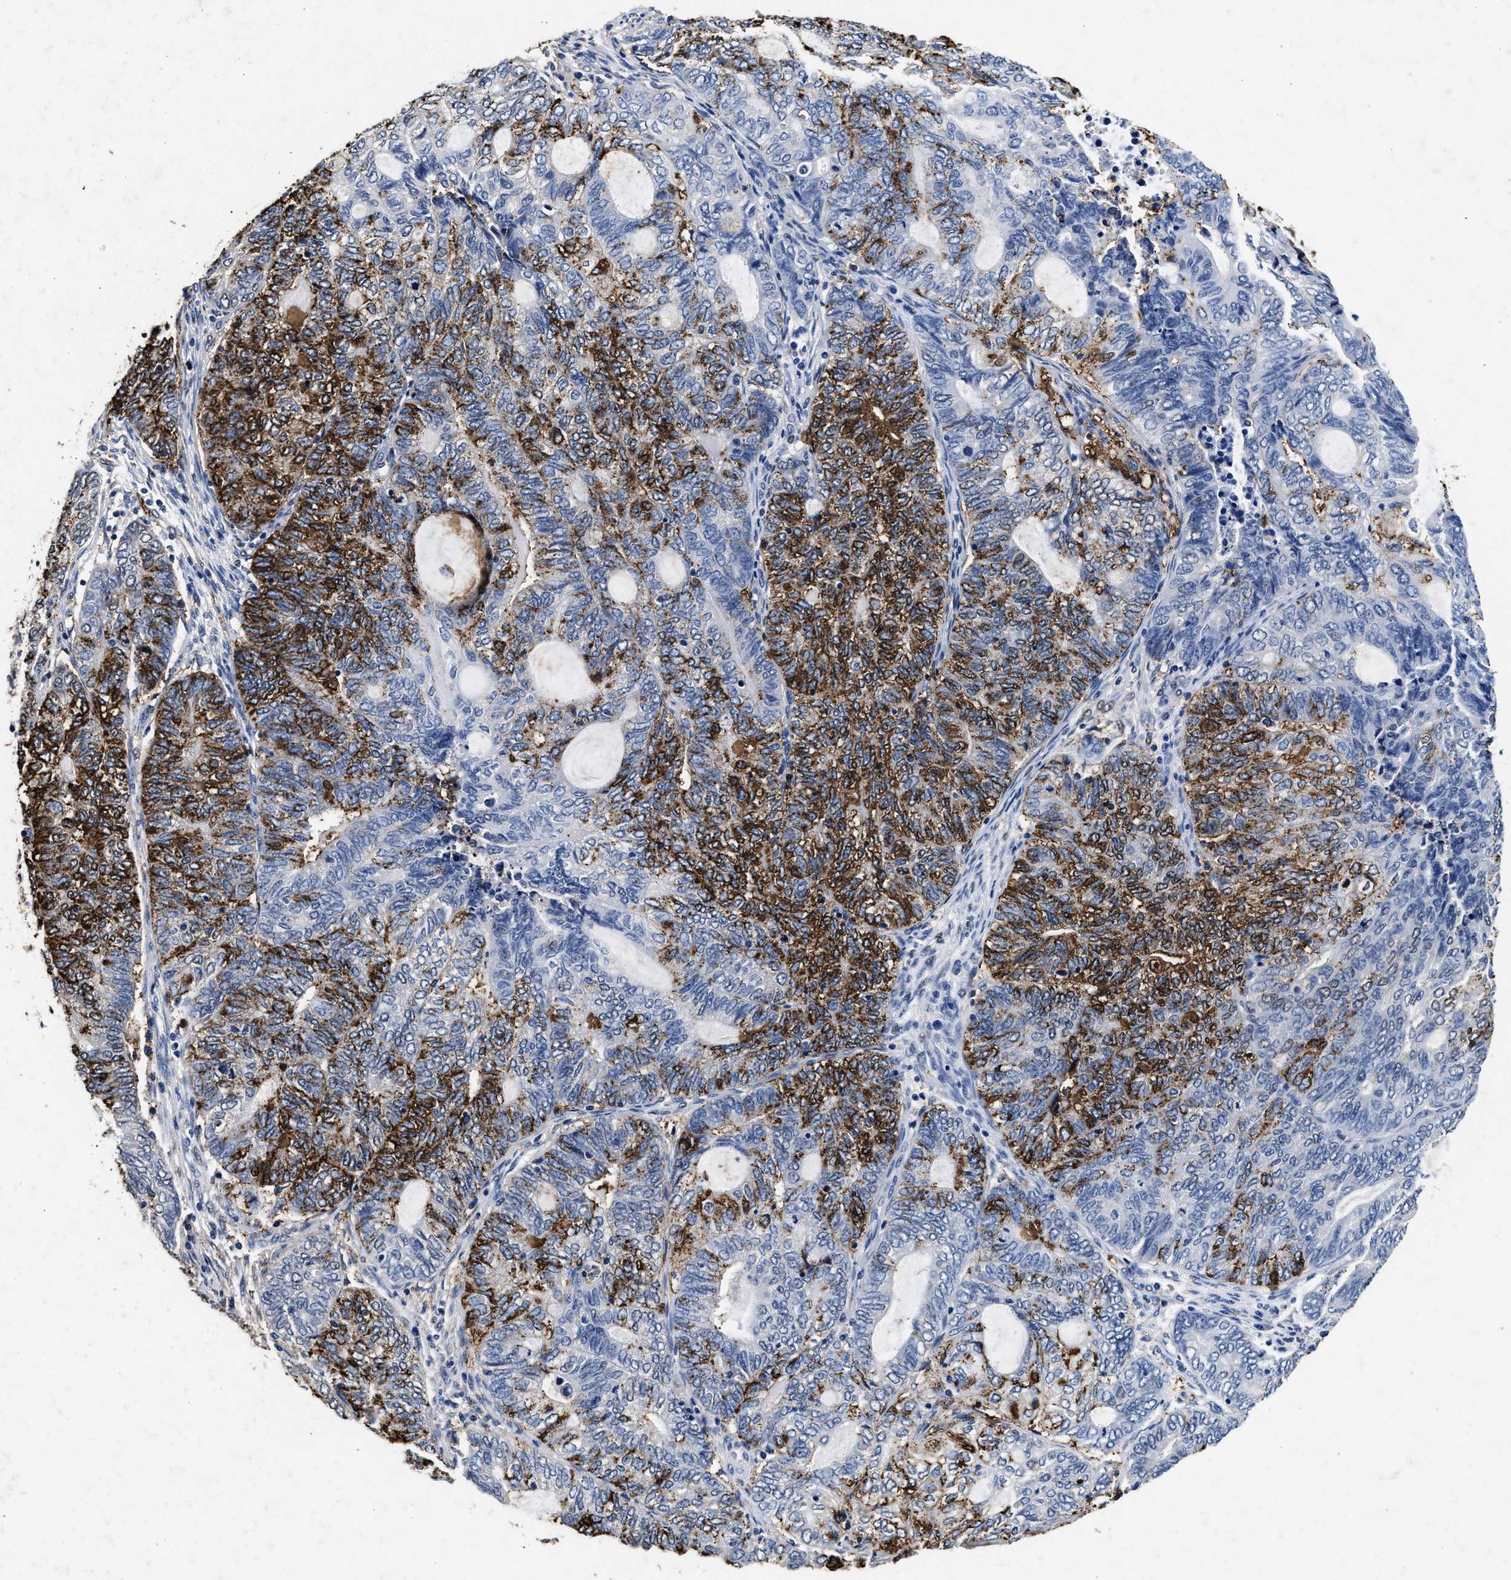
{"staining": {"intensity": "strong", "quantity": "25%-75%", "location": "cytoplasmic/membranous"}, "tissue": "endometrial cancer", "cell_type": "Tumor cells", "image_type": "cancer", "snomed": [{"axis": "morphology", "description": "Adenocarcinoma, NOS"}, {"axis": "topography", "description": "Uterus"}, {"axis": "topography", "description": "Endometrium"}], "caption": "Immunohistochemistry (IHC) photomicrograph of neoplastic tissue: human adenocarcinoma (endometrial) stained using IHC displays high levels of strong protein expression localized specifically in the cytoplasmic/membranous of tumor cells, appearing as a cytoplasmic/membranous brown color.", "gene": "LTB4R2", "patient": {"sex": "female", "age": 70}}